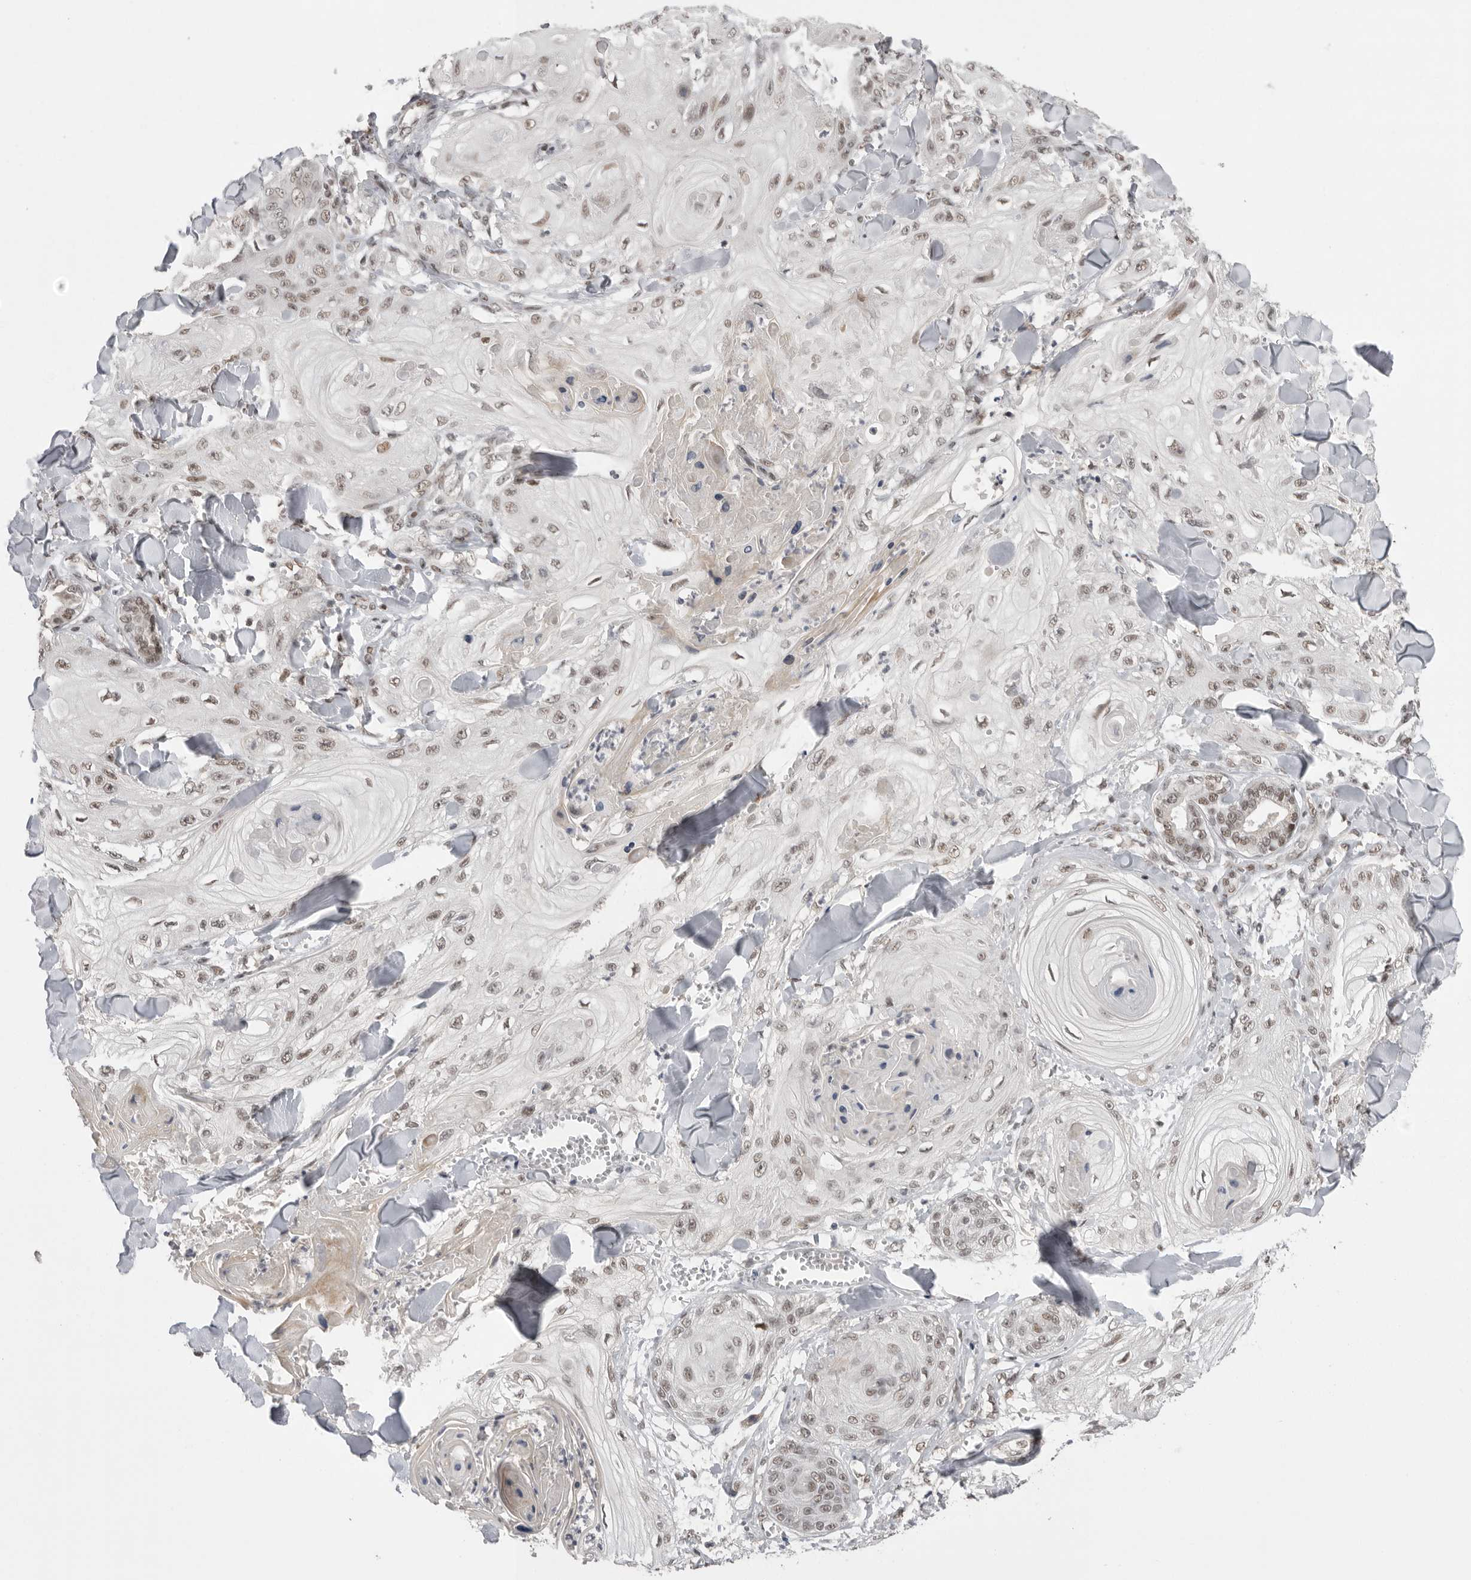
{"staining": {"intensity": "weak", "quantity": ">75%", "location": "nuclear"}, "tissue": "skin cancer", "cell_type": "Tumor cells", "image_type": "cancer", "snomed": [{"axis": "morphology", "description": "Squamous cell carcinoma, NOS"}, {"axis": "topography", "description": "Skin"}], "caption": "Skin cancer (squamous cell carcinoma) stained for a protein (brown) reveals weak nuclear positive staining in approximately >75% of tumor cells.", "gene": "POU5F1", "patient": {"sex": "male", "age": 74}}